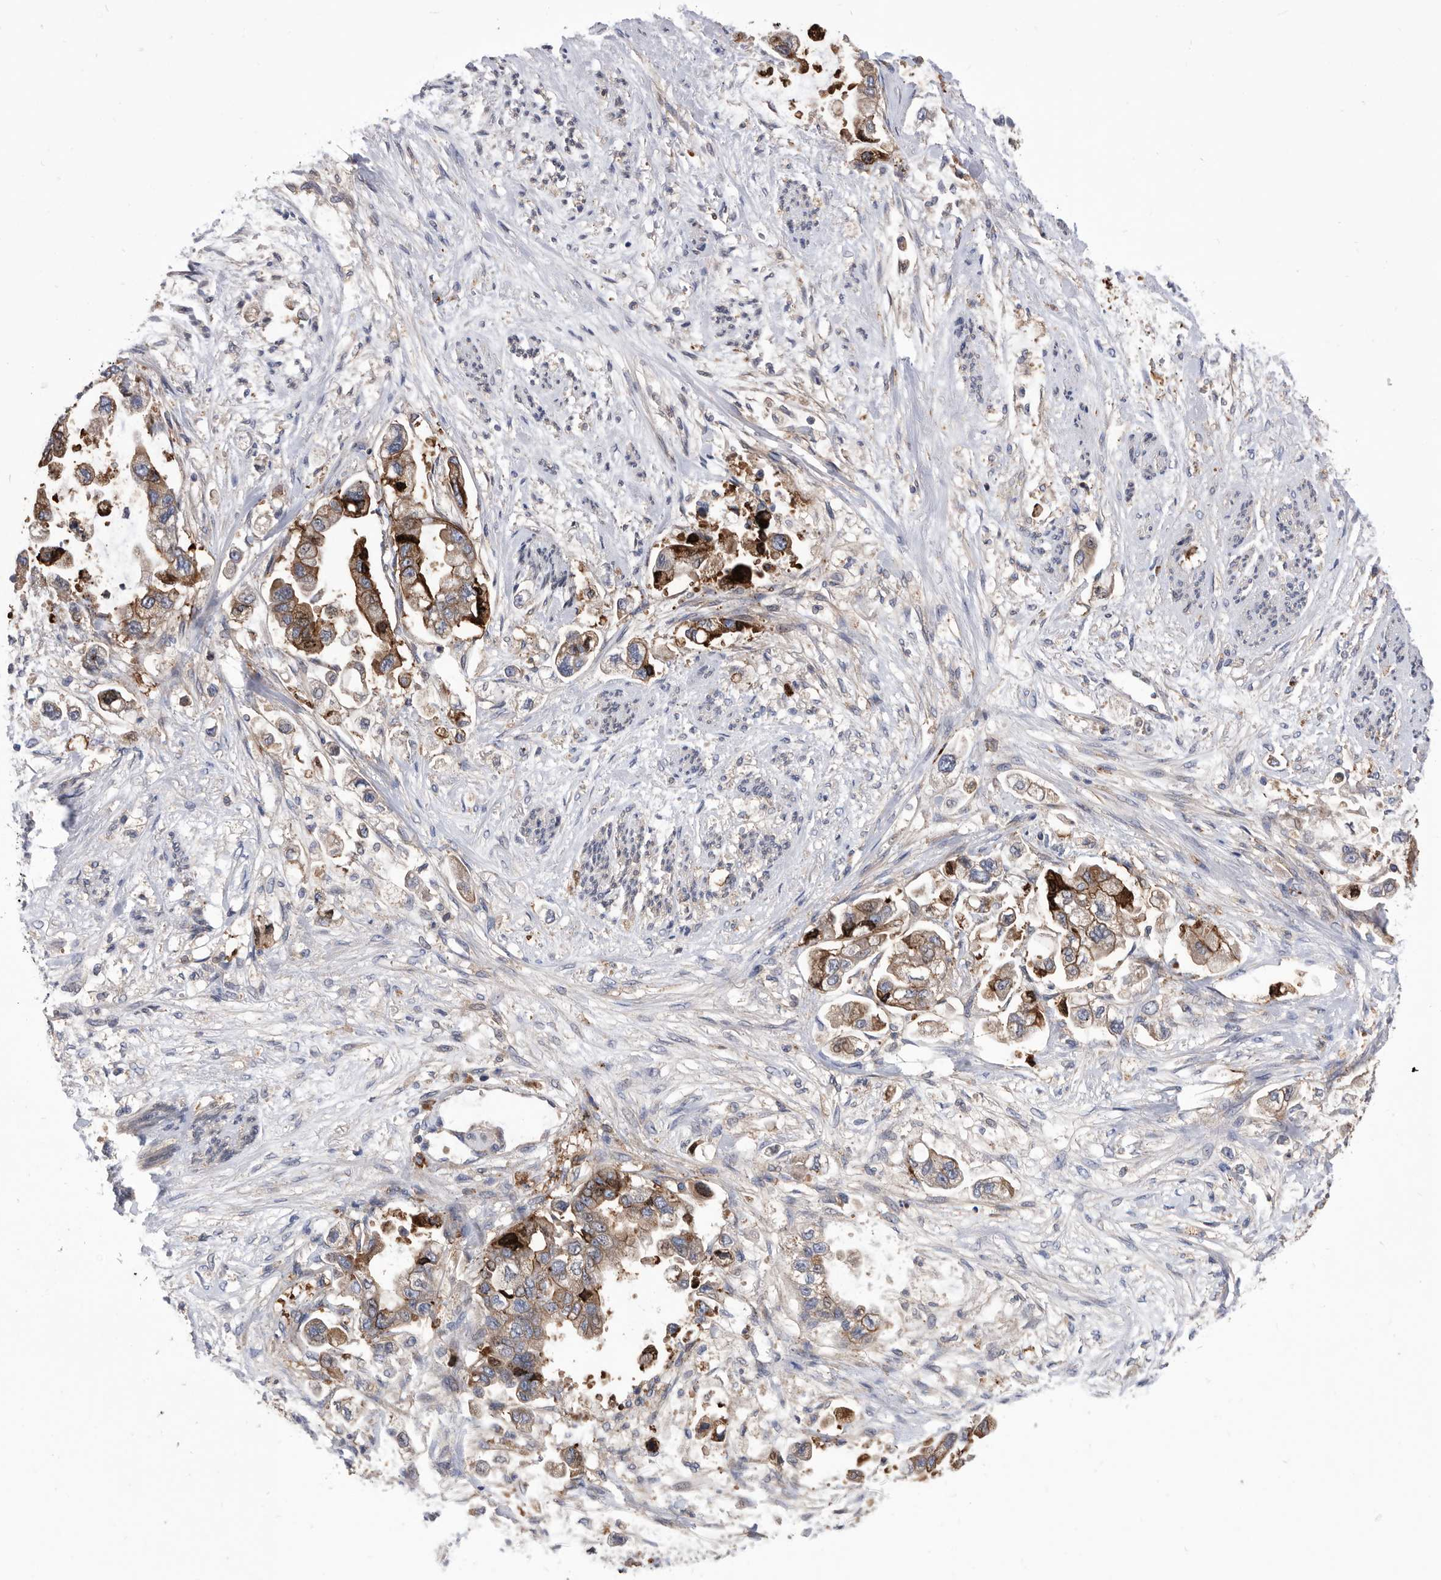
{"staining": {"intensity": "moderate", "quantity": ">75%", "location": "cytoplasmic/membranous"}, "tissue": "stomach cancer", "cell_type": "Tumor cells", "image_type": "cancer", "snomed": [{"axis": "morphology", "description": "Adenocarcinoma, NOS"}, {"axis": "topography", "description": "Stomach"}], "caption": "Immunohistochemistry staining of stomach cancer (adenocarcinoma), which shows medium levels of moderate cytoplasmic/membranous expression in about >75% of tumor cells indicating moderate cytoplasmic/membranous protein positivity. The staining was performed using DAB (3,3'-diaminobenzidine) (brown) for protein detection and nuclei were counterstained in hematoxylin (blue).", "gene": "BAIAP3", "patient": {"sex": "male", "age": 62}}